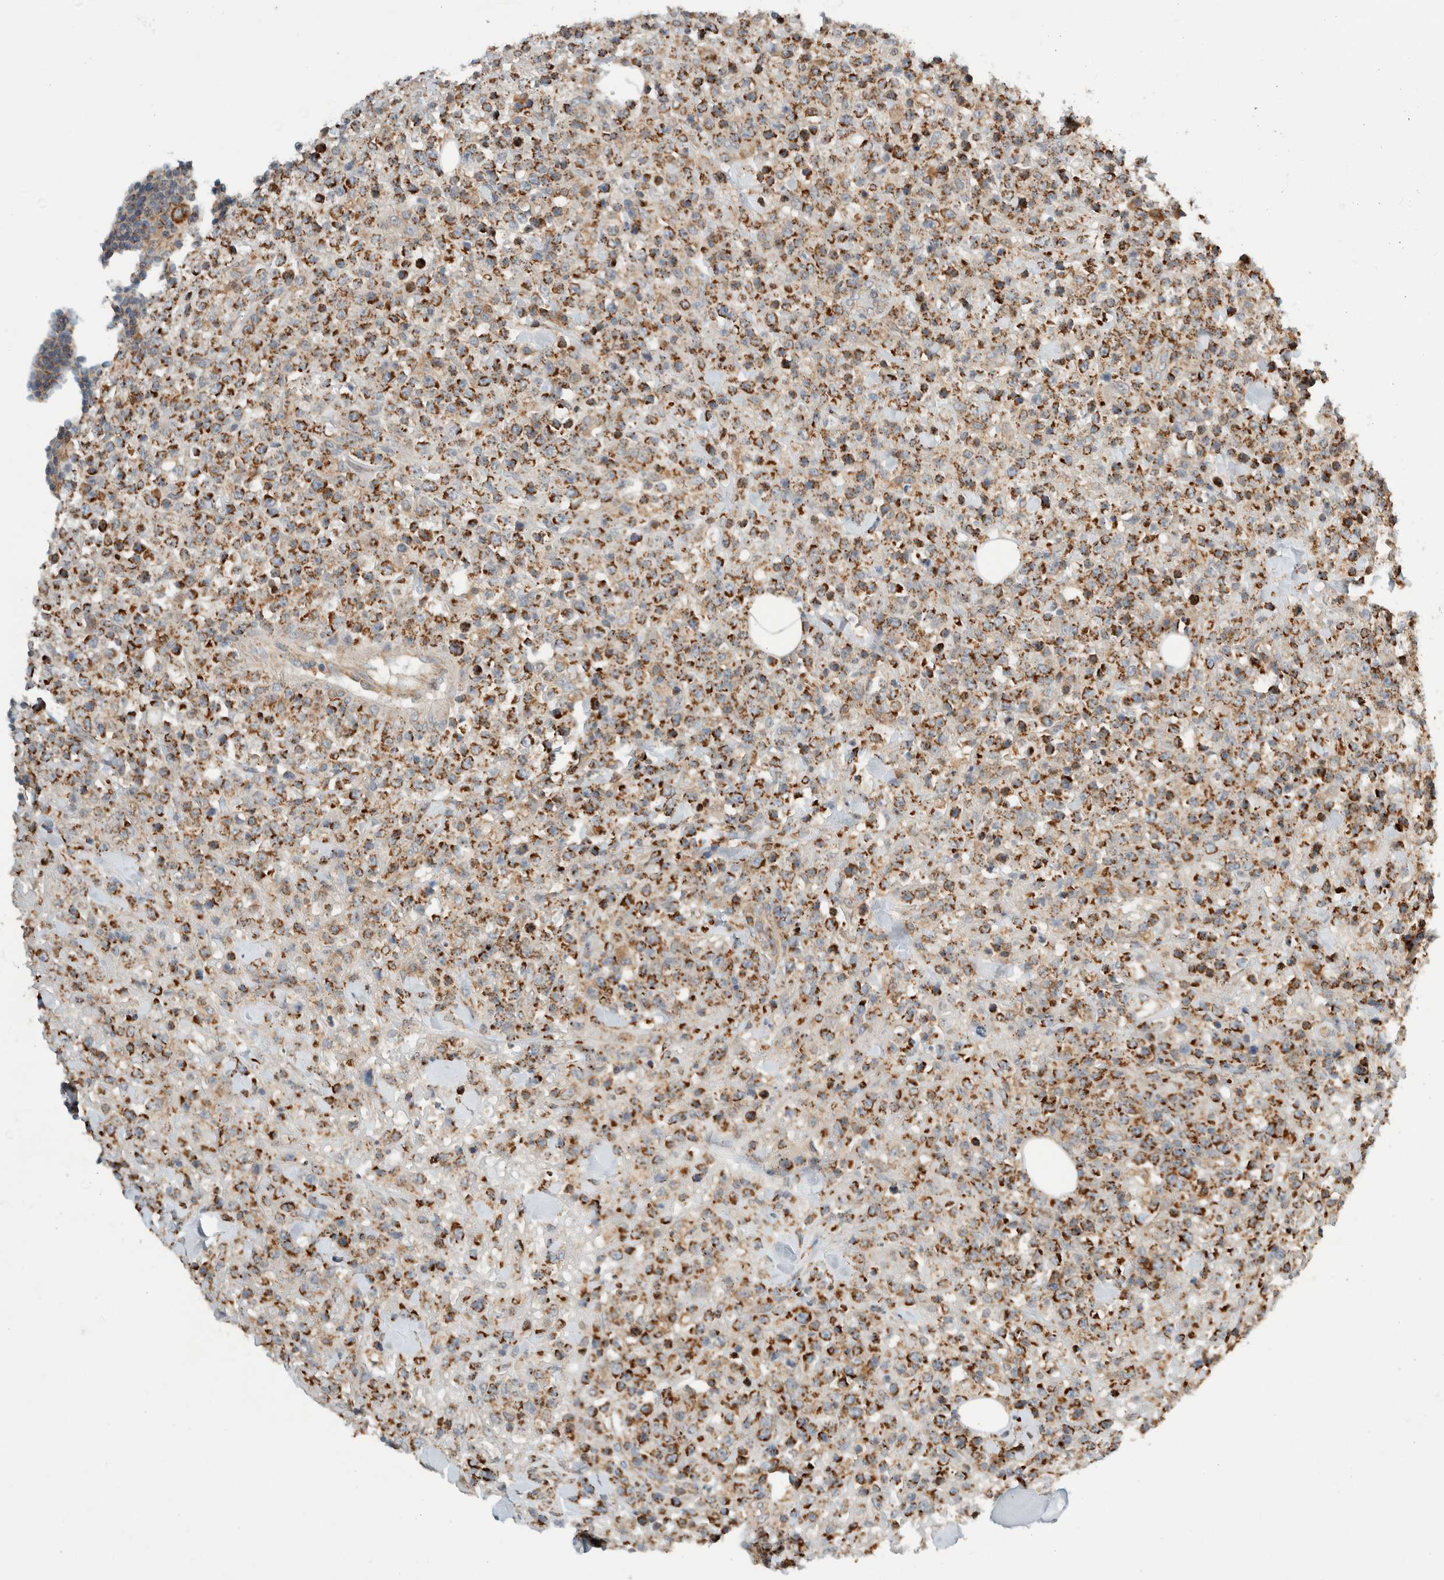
{"staining": {"intensity": "moderate", "quantity": ">75%", "location": "cytoplasmic/membranous"}, "tissue": "lymphoma", "cell_type": "Tumor cells", "image_type": "cancer", "snomed": [{"axis": "morphology", "description": "Malignant lymphoma, non-Hodgkin's type, High grade"}, {"axis": "topography", "description": "Colon"}], "caption": "A photomicrograph of human malignant lymphoma, non-Hodgkin's type (high-grade) stained for a protein shows moderate cytoplasmic/membranous brown staining in tumor cells.", "gene": "AMPD1", "patient": {"sex": "female", "age": 53}}